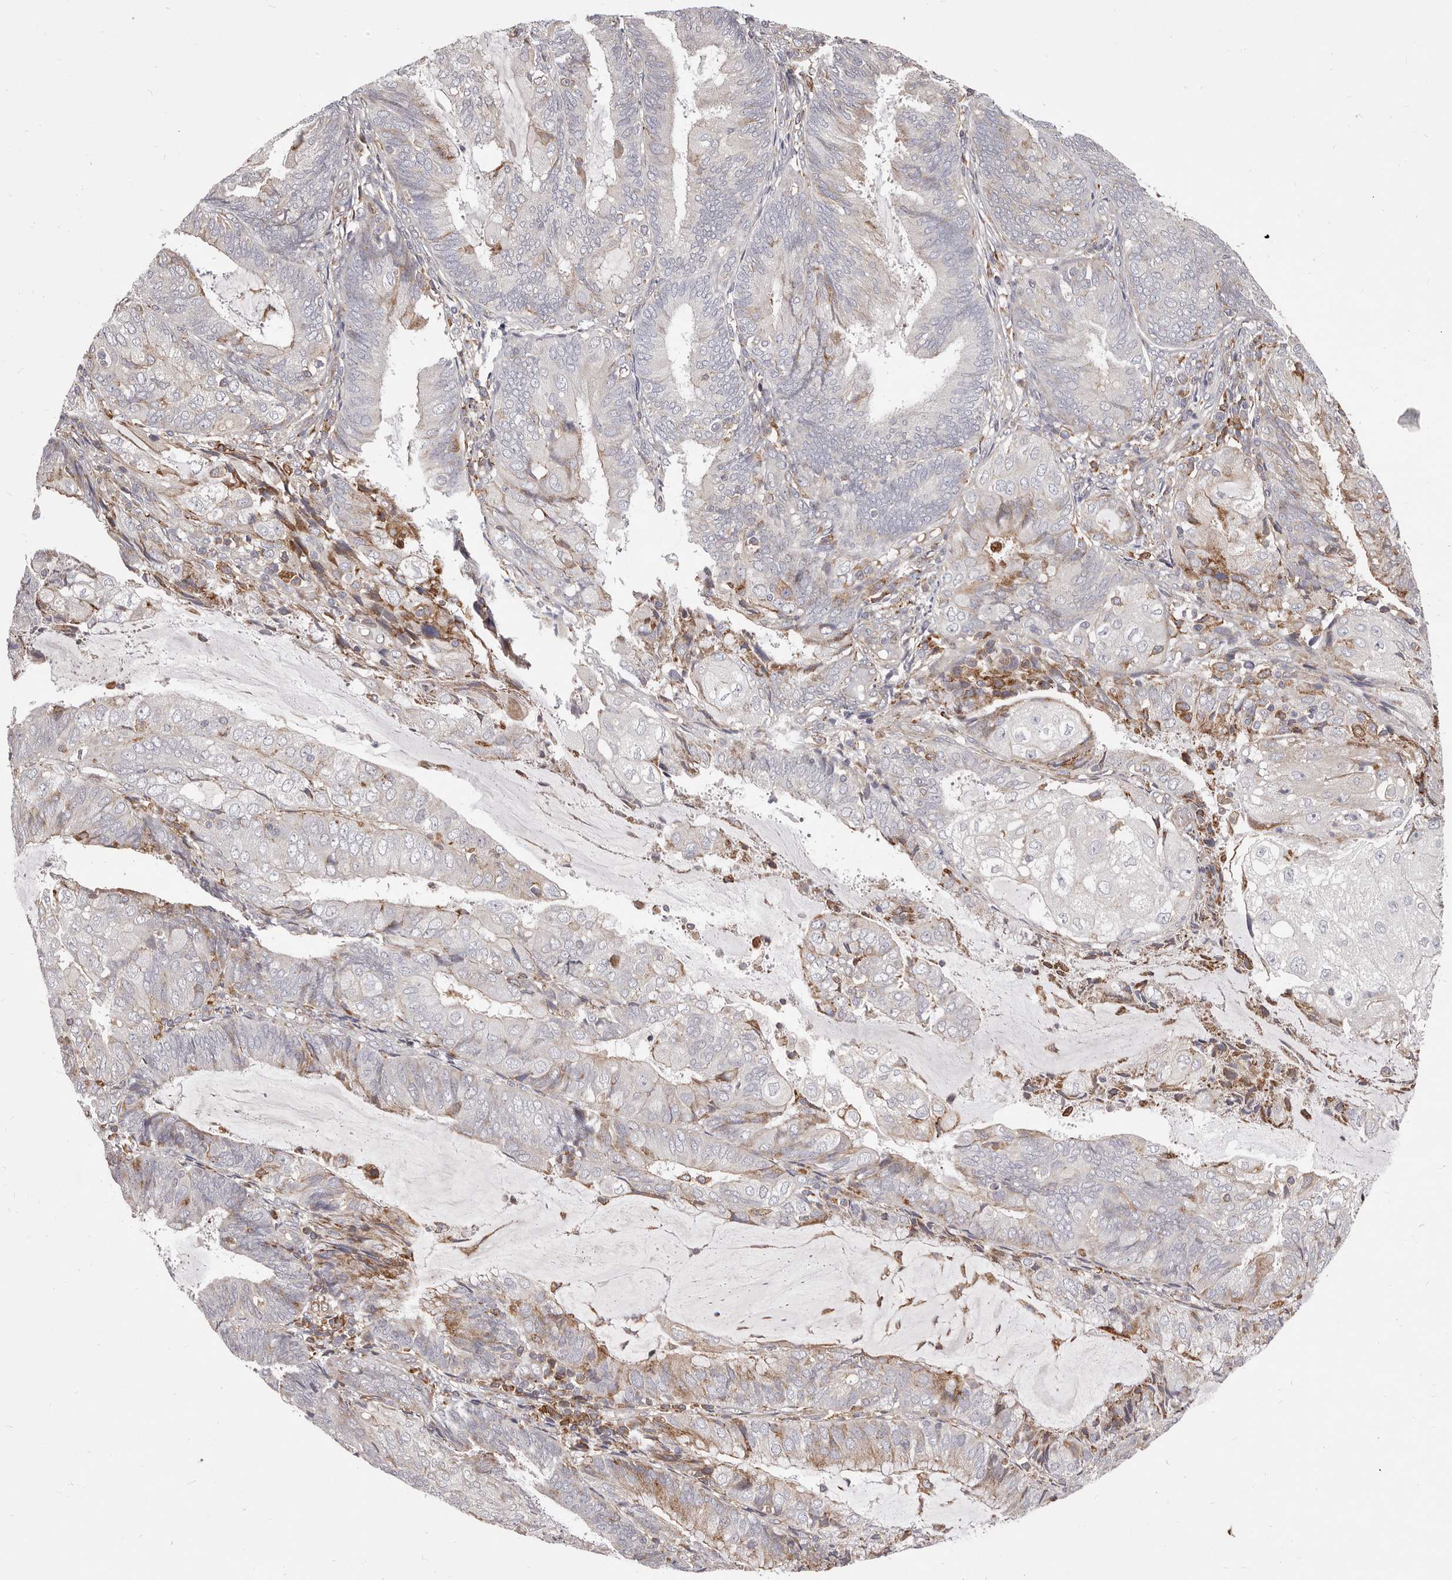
{"staining": {"intensity": "moderate", "quantity": "<25%", "location": "cytoplasmic/membranous"}, "tissue": "endometrial cancer", "cell_type": "Tumor cells", "image_type": "cancer", "snomed": [{"axis": "morphology", "description": "Adenocarcinoma, NOS"}, {"axis": "topography", "description": "Endometrium"}], "caption": "Endometrial cancer (adenocarcinoma) stained for a protein (brown) exhibits moderate cytoplasmic/membranous positive positivity in about <25% of tumor cells.", "gene": "ALPK1", "patient": {"sex": "female", "age": 81}}